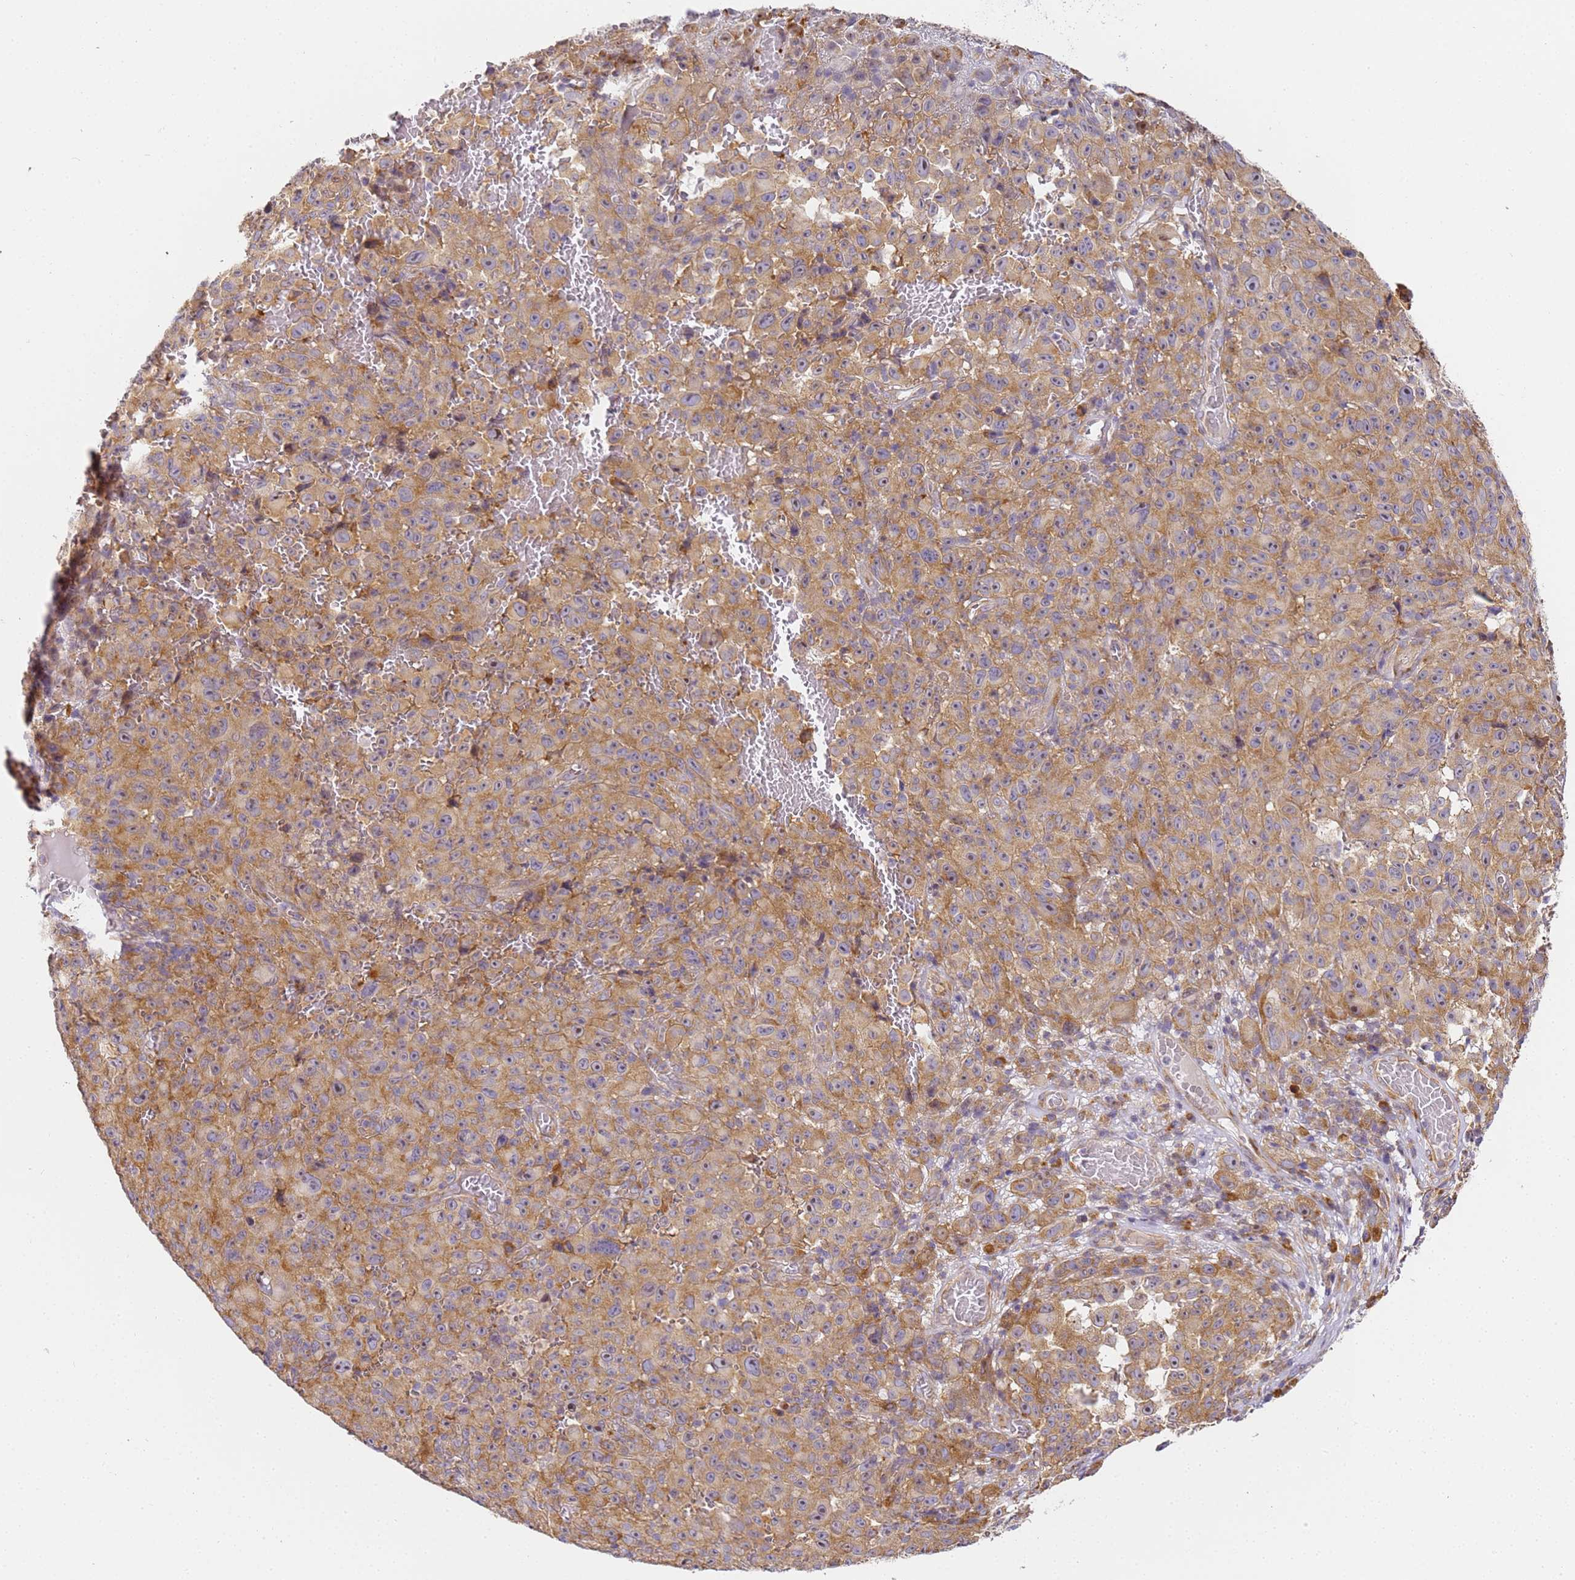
{"staining": {"intensity": "moderate", "quantity": ">75%", "location": "cytoplasmic/membranous"}, "tissue": "melanoma", "cell_type": "Tumor cells", "image_type": "cancer", "snomed": [{"axis": "morphology", "description": "Malignant melanoma, NOS"}, {"axis": "topography", "description": "Skin"}], "caption": "Protein staining demonstrates moderate cytoplasmic/membranous expression in approximately >75% of tumor cells in malignant melanoma.", "gene": "RPL13A", "patient": {"sex": "female", "age": 82}}